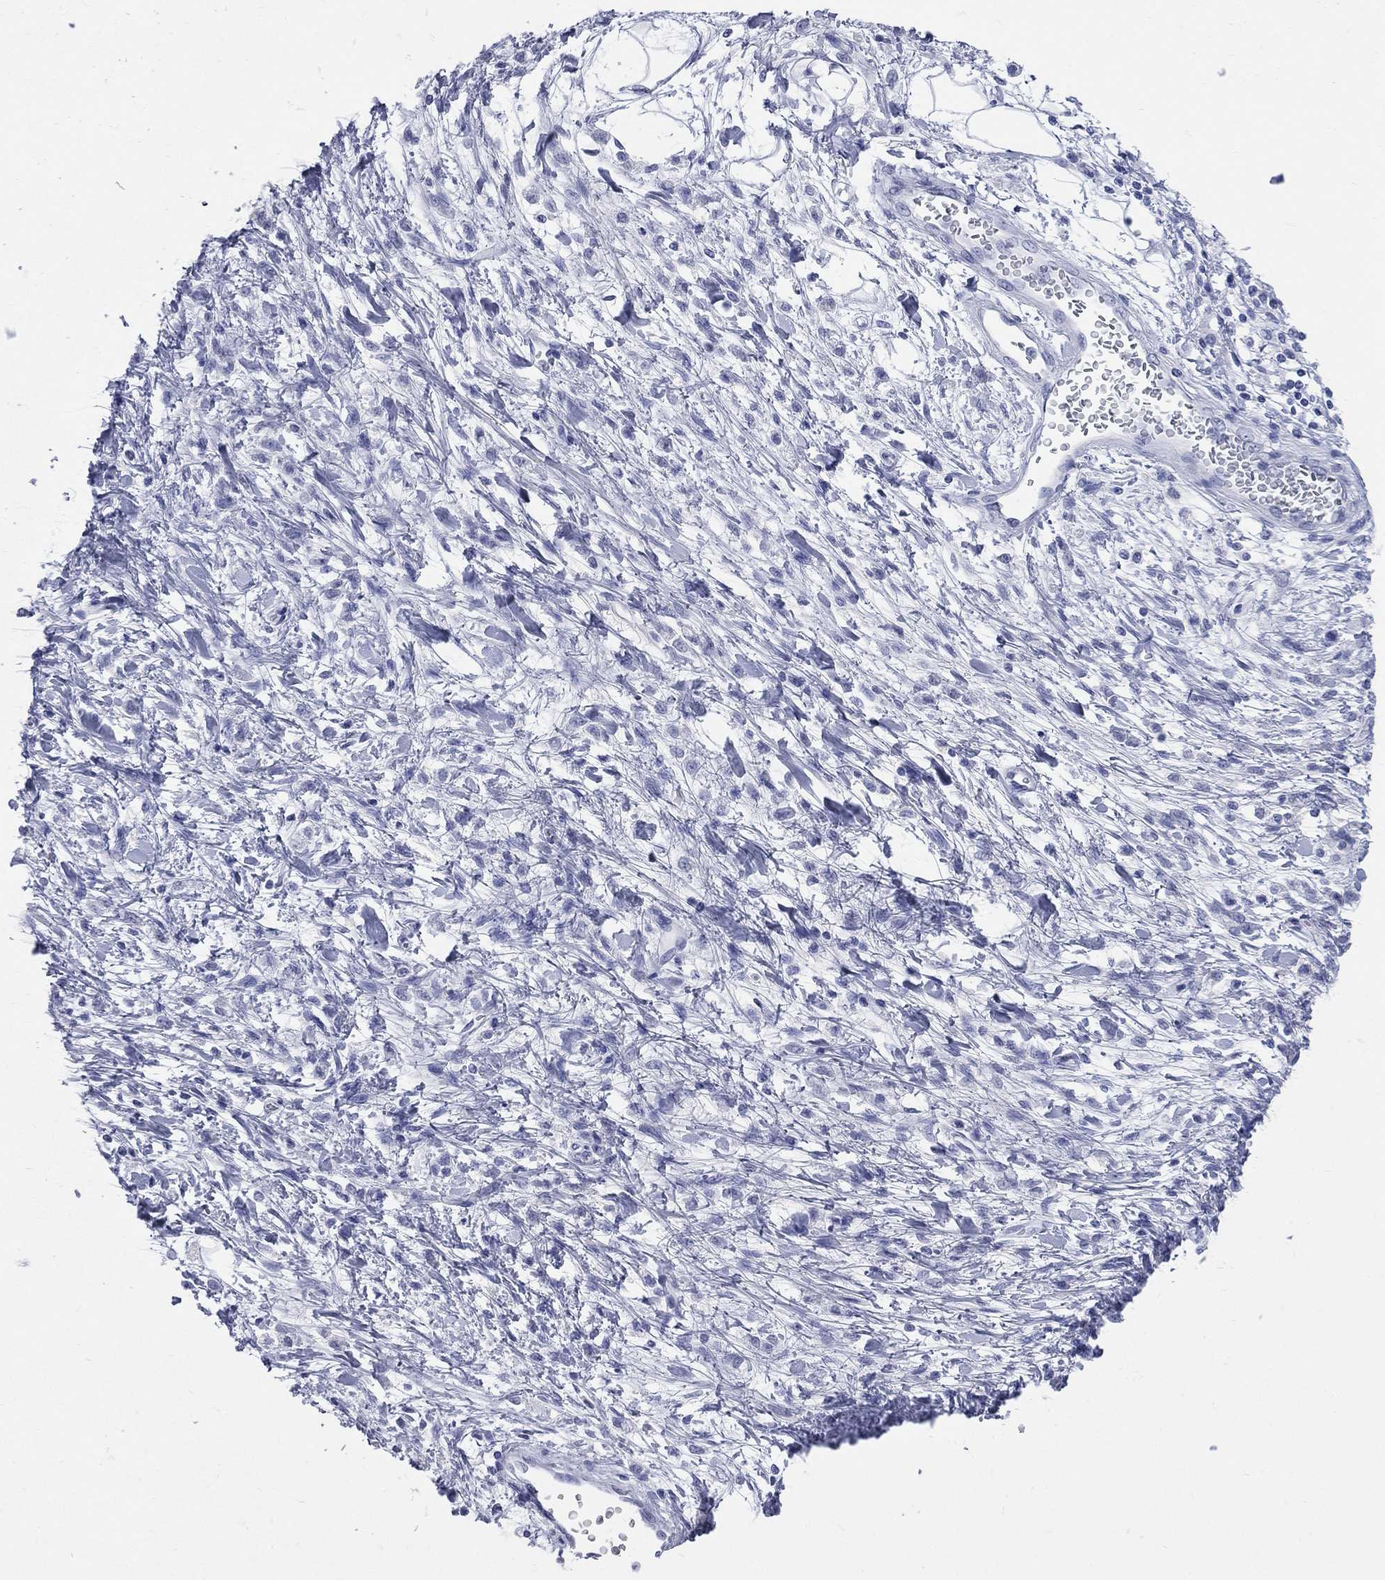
{"staining": {"intensity": "negative", "quantity": "none", "location": "none"}, "tissue": "stomach cancer", "cell_type": "Tumor cells", "image_type": "cancer", "snomed": [{"axis": "morphology", "description": "Adenocarcinoma, NOS"}, {"axis": "topography", "description": "Stomach"}], "caption": "DAB (3,3'-diaminobenzidine) immunohistochemical staining of adenocarcinoma (stomach) reveals no significant positivity in tumor cells.", "gene": "CYLC1", "patient": {"sex": "female", "age": 60}}